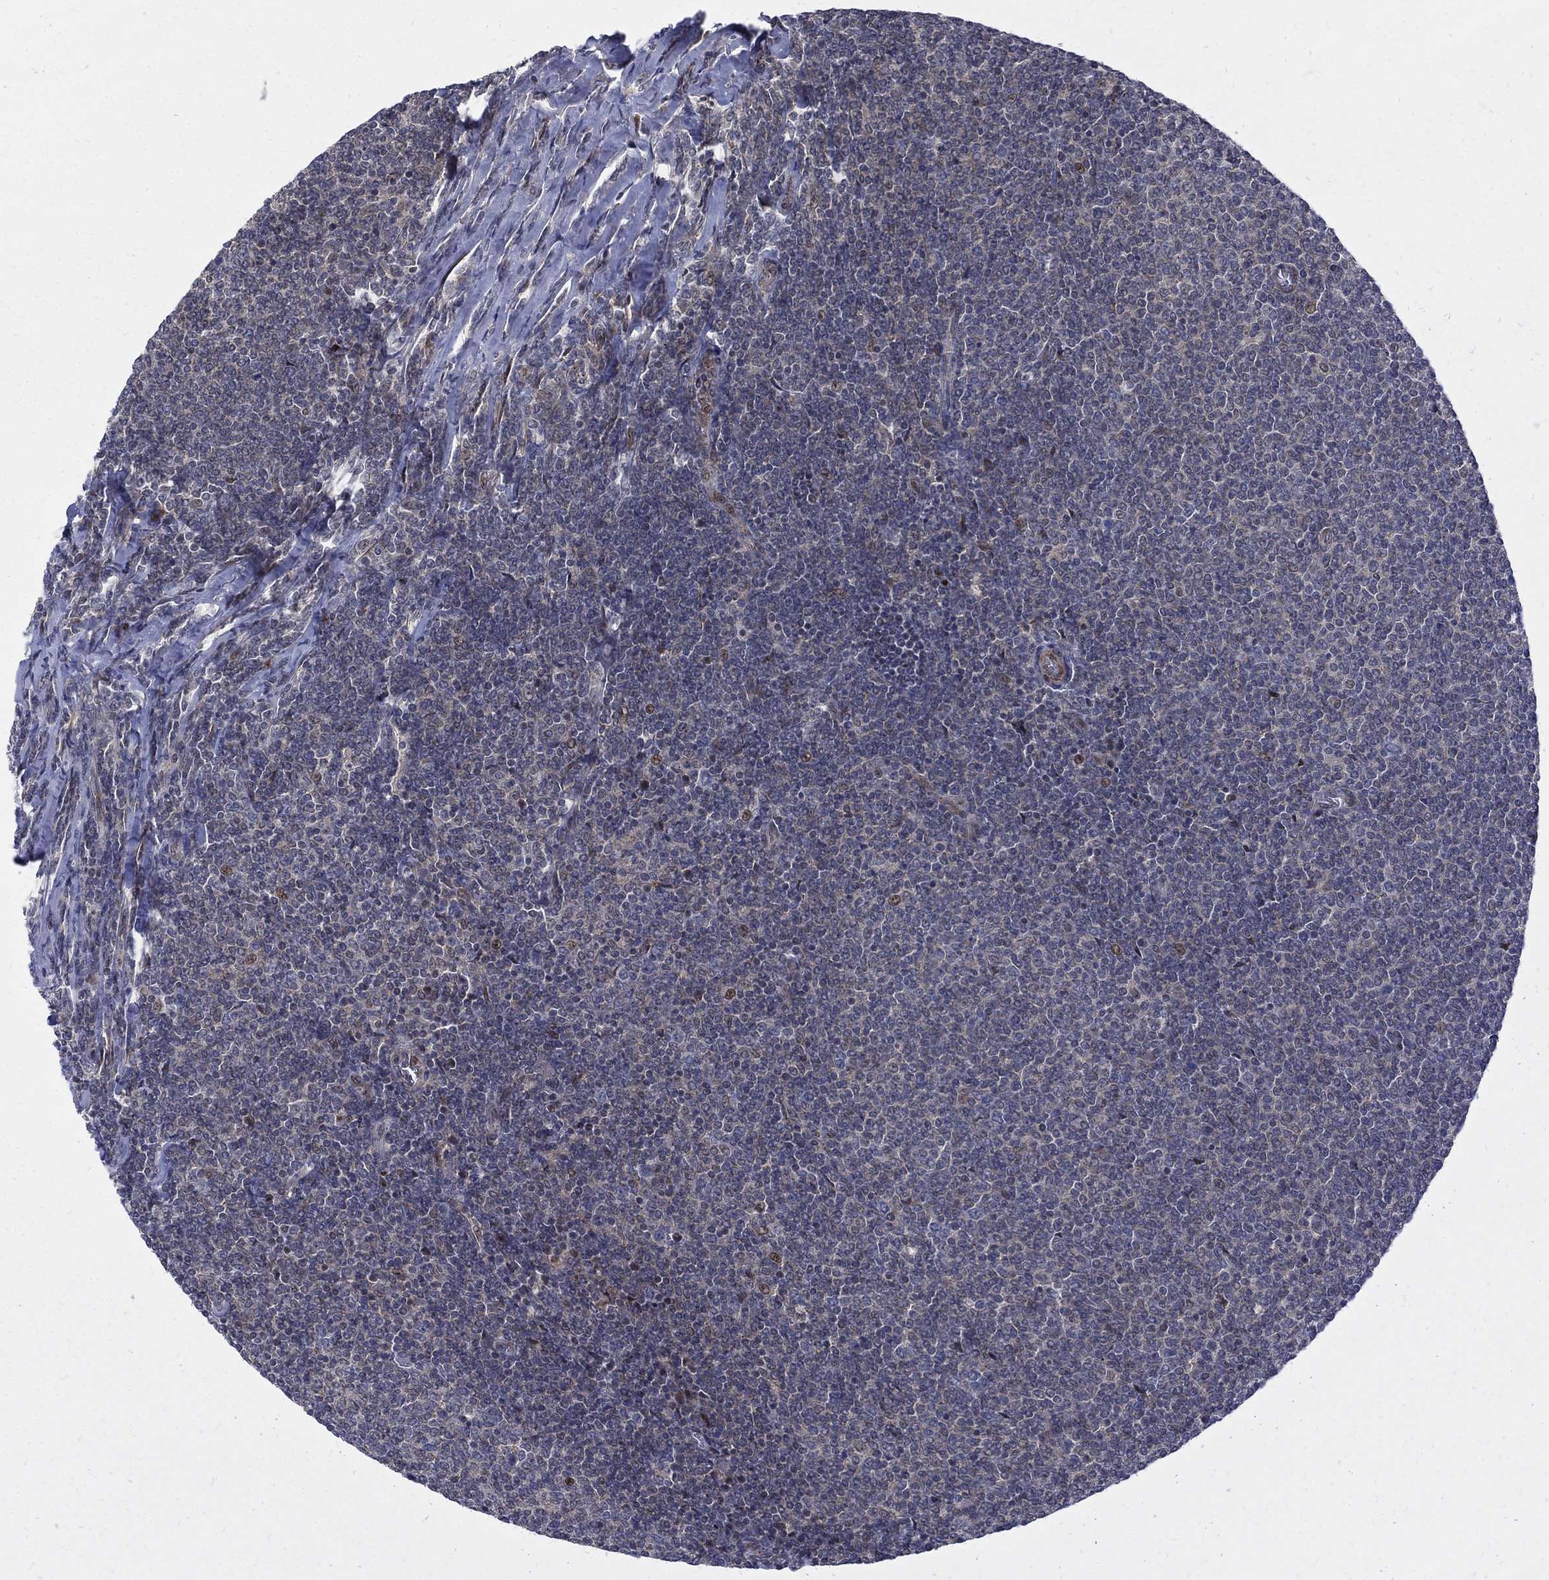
{"staining": {"intensity": "negative", "quantity": "none", "location": "none"}, "tissue": "lymphoma", "cell_type": "Tumor cells", "image_type": "cancer", "snomed": [{"axis": "morphology", "description": "Malignant lymphoma, non-Hodgkin's type, Low grade"}, {"axis": "topography", "description": "Lymph node"}], "caption": "Image shows no significant protein staining in tumor cells of lymphoma. (Immunohistochemistry, brightfield microscopy, high magnification).", "gene": "WDR19", "patient": {"sex": "male", "age": 52}}